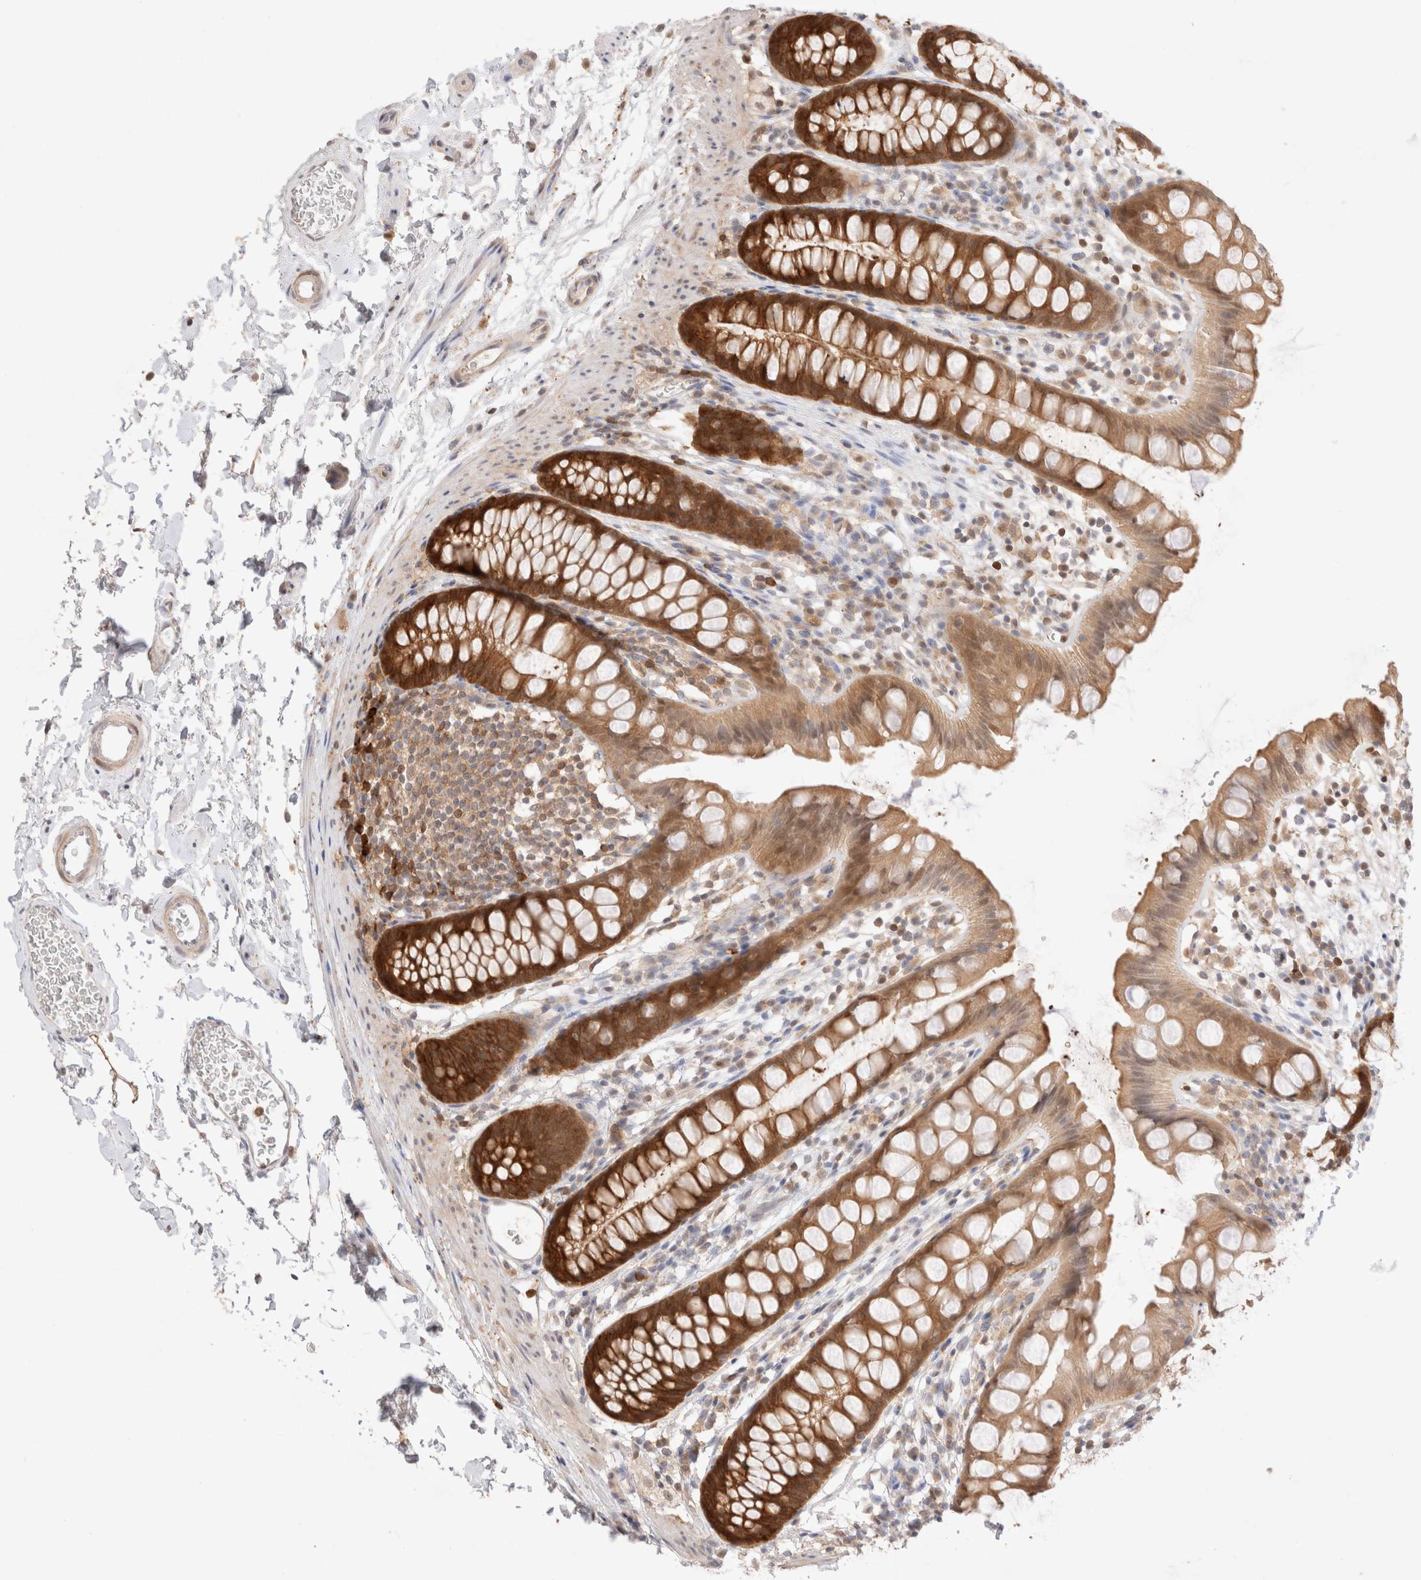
{"staining": {"intensity": "strong", "quantity": ">75%", "location": "cytoplasmic/membranous"}, "tissue": "rectum", "cell_type": "Glandular cells", "image_type": "normal", "snomed": [{"axis": "morphology", "description": "Normal tissue, NOS"}, {"axis": "topography", "description": "Rectum"}], "caption": "IHC of unremarkable rectum demonstrates high levels of strong cytoplasmic/membranous positivity in approximately >75% of glandular cells.", "gene": "STARD10", "patient": {"sex": "female", "age": 65}}